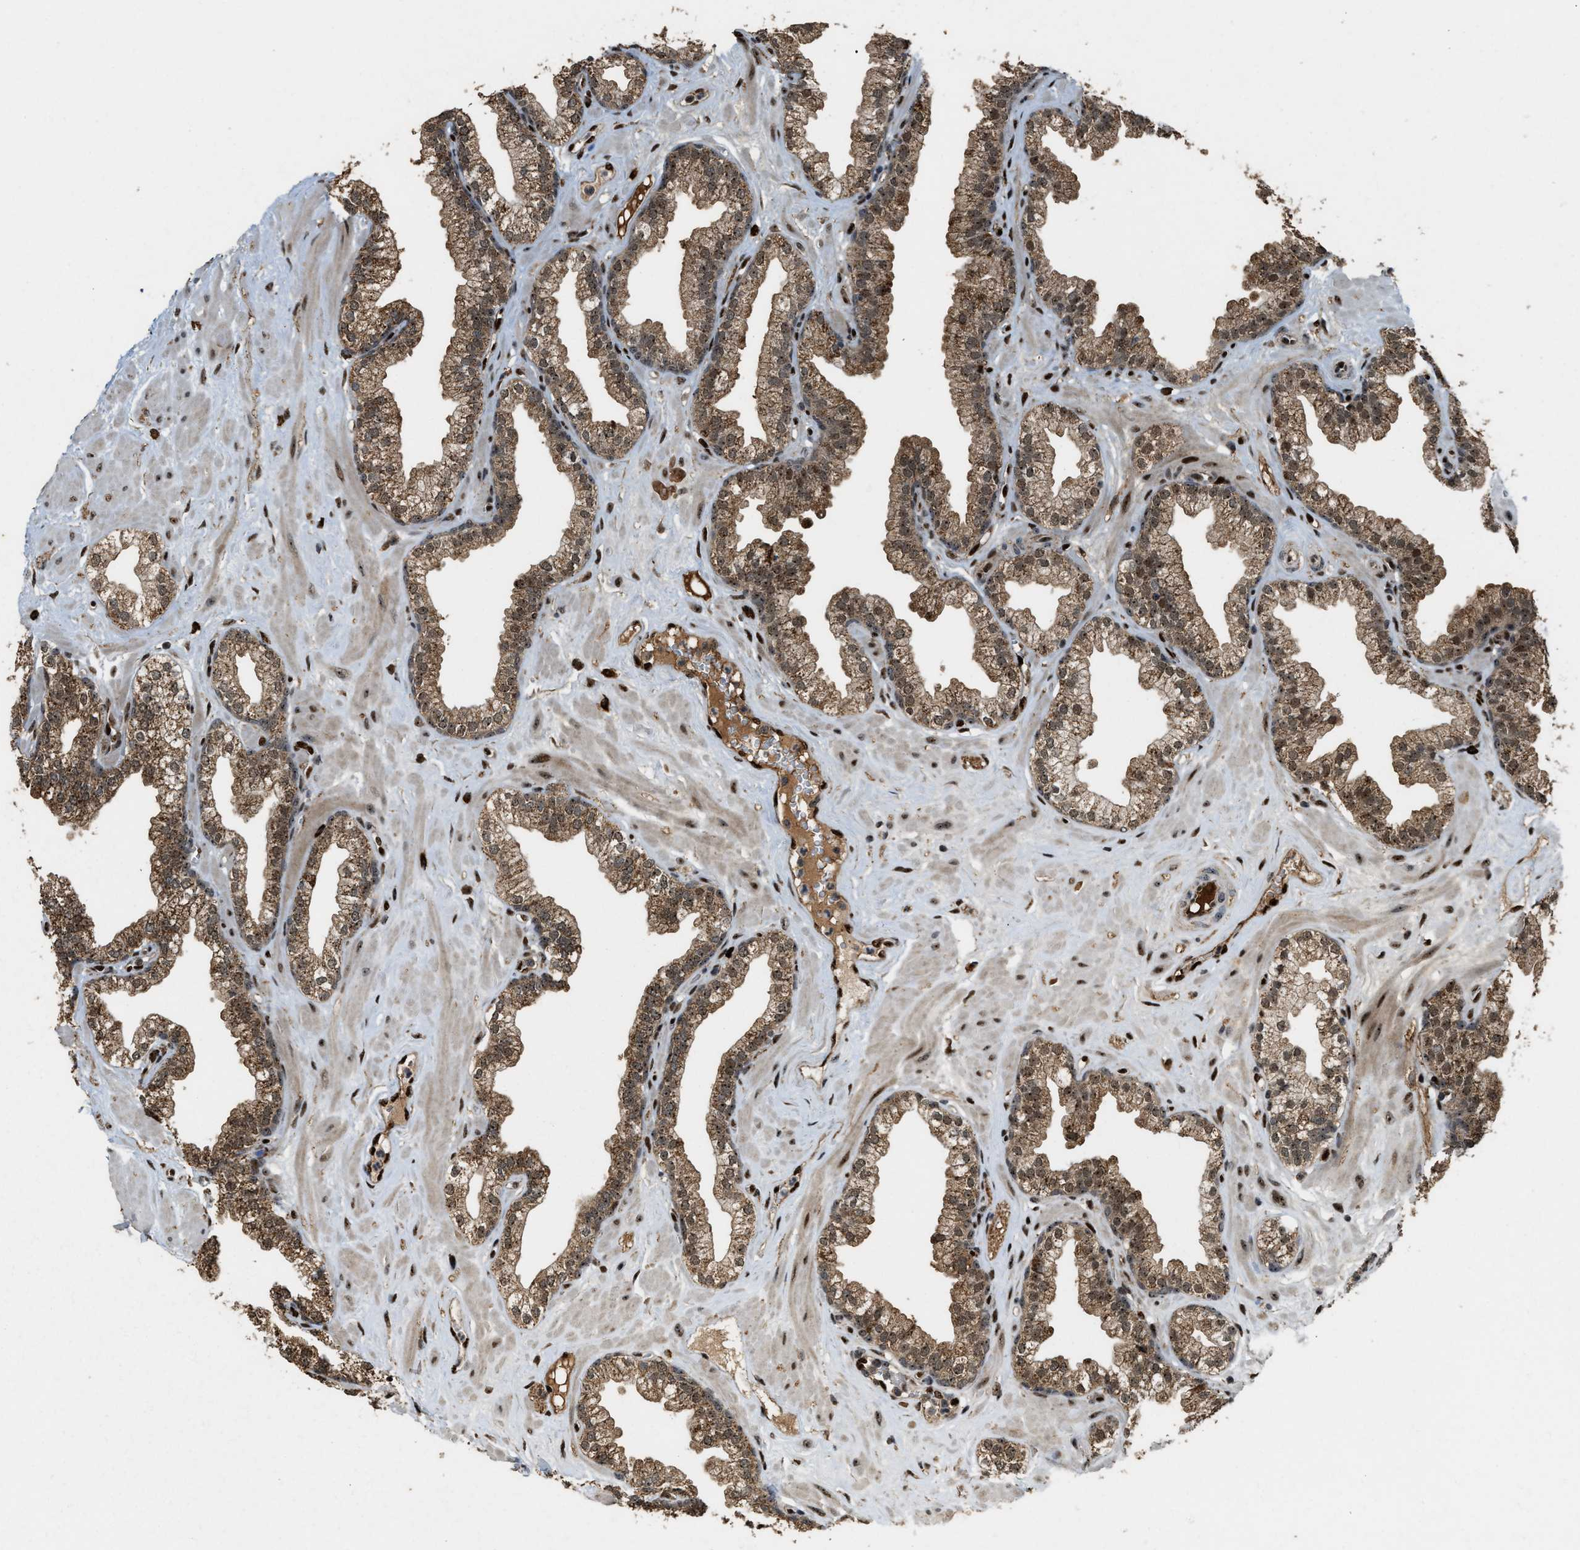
{"staining": {"intensity": "moderate", "quantity": ">75%", "location": "cytoplasmic/membranous"}, "tissue": "prostate", "cell_type": "Glandular cells", "image_type": "normal", "snomed": [{"axis": "morphology", "description": "Normal tissue, NOS"}, {"axis": "morphology", "description": "Urothelial carcinoma, Low grade"}, {"axis": "topography", "description": "Urinary bladder"}, {"axis": "topography", "description": "Prostate"}], "caption": "Immunohistochemistry (IHC) (DAB) staining of normal prostate shows moderate cytoplasmic/membranous protein expression in approximately >75% of glandular cells.", "gene": "ZNF687", "patient": {"sex": "male", "age": 60}}